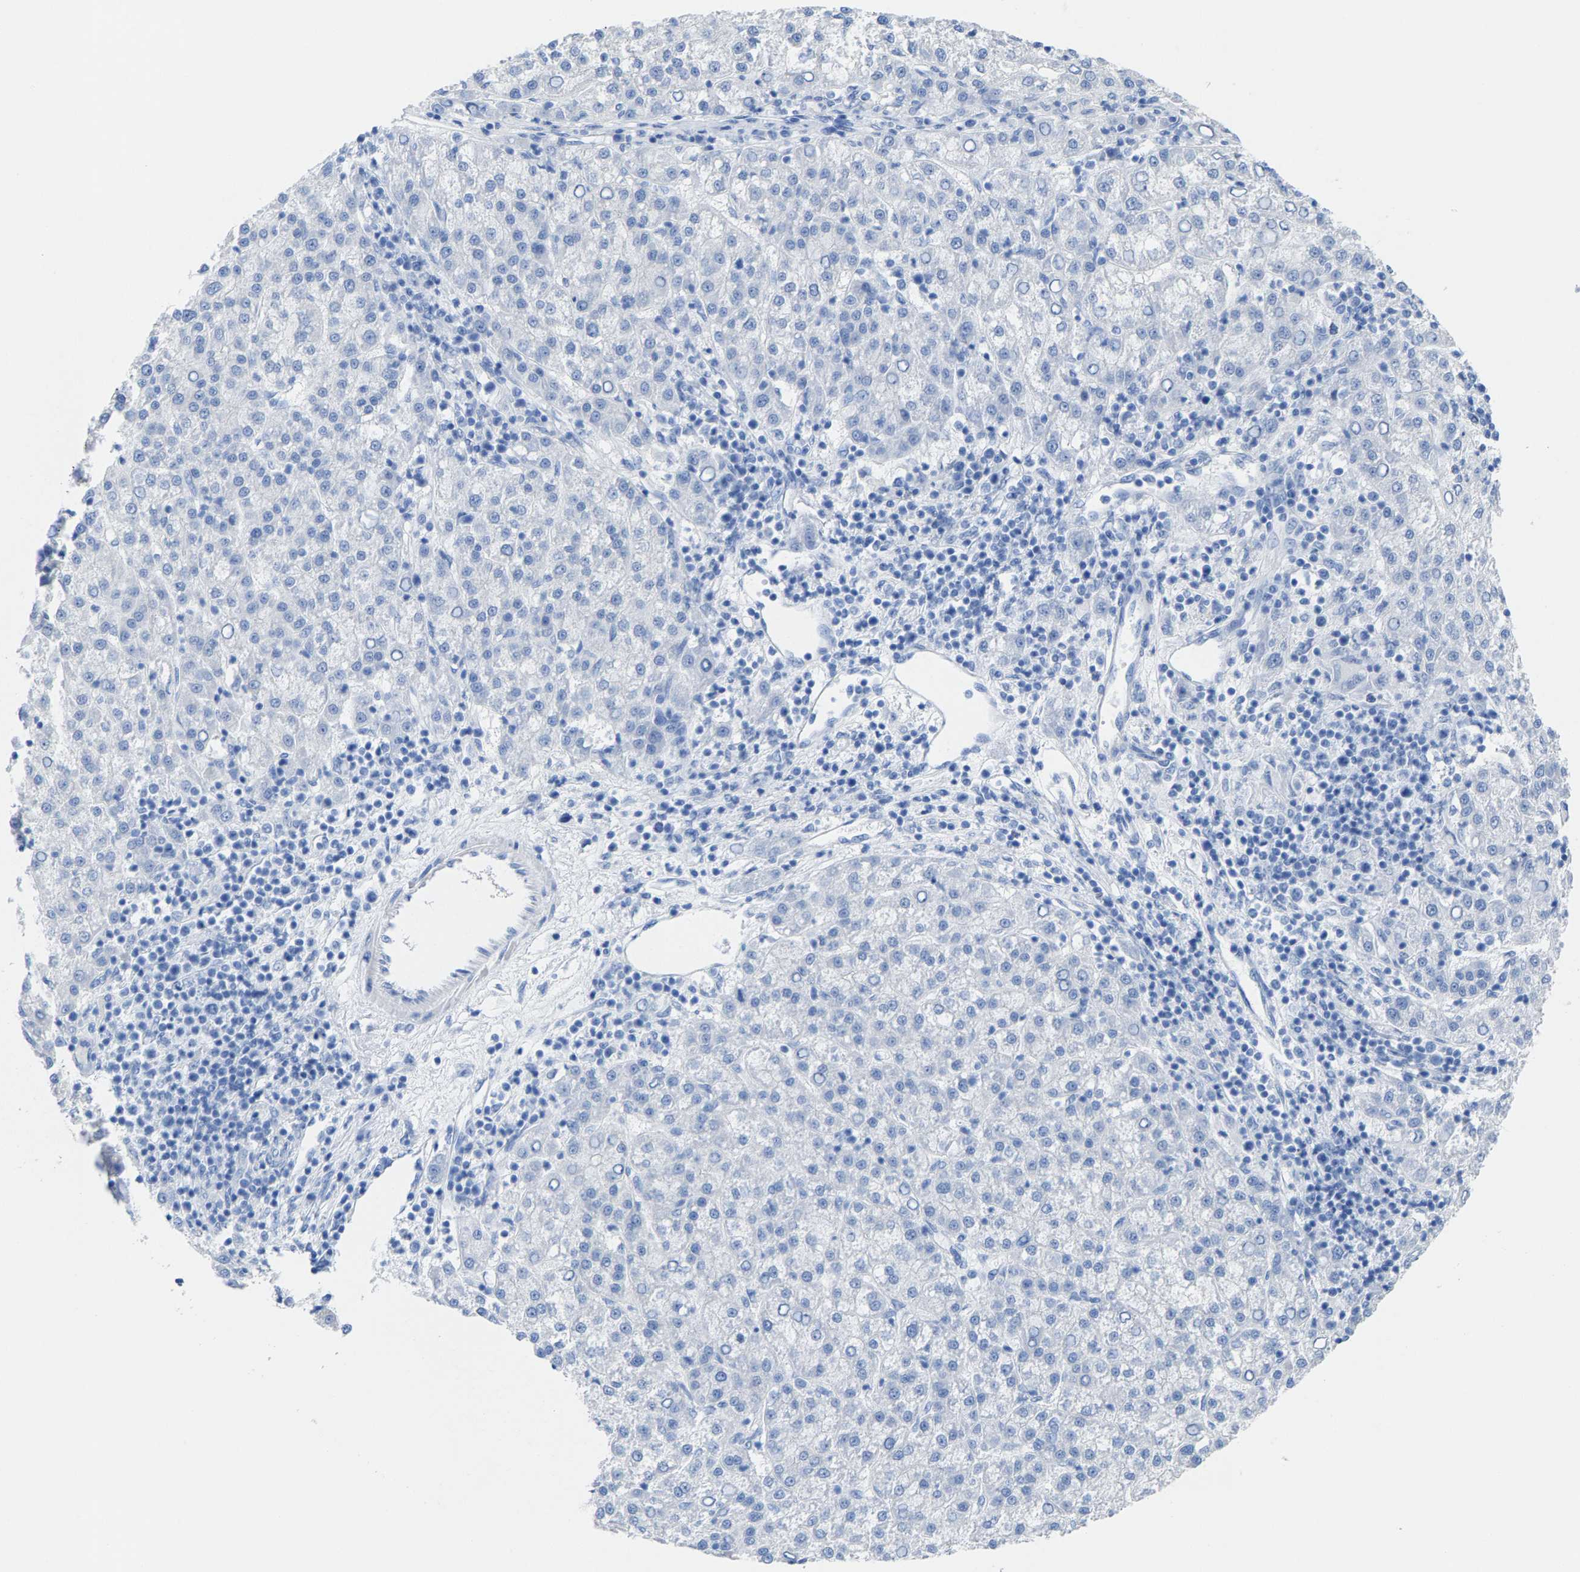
{"staining": {"intensity": "negative", "quantity": "none", "location": "none"}, "tissue": "liver cancer", "cell_type": "Tumor cells", "image_type": "cancer", "snomed": [{"axis": "morphology", "description": "Carcinoma, Hepatocellular, NOS"}, {"axis": "topography", "description": "Liver"}], "caption": "Tumor cells are negative for brown protein staining in liver cancer (hepatocellular carcinoma).", "gene": "CPA1", "patient": {"sex": "female", "age": 58}}